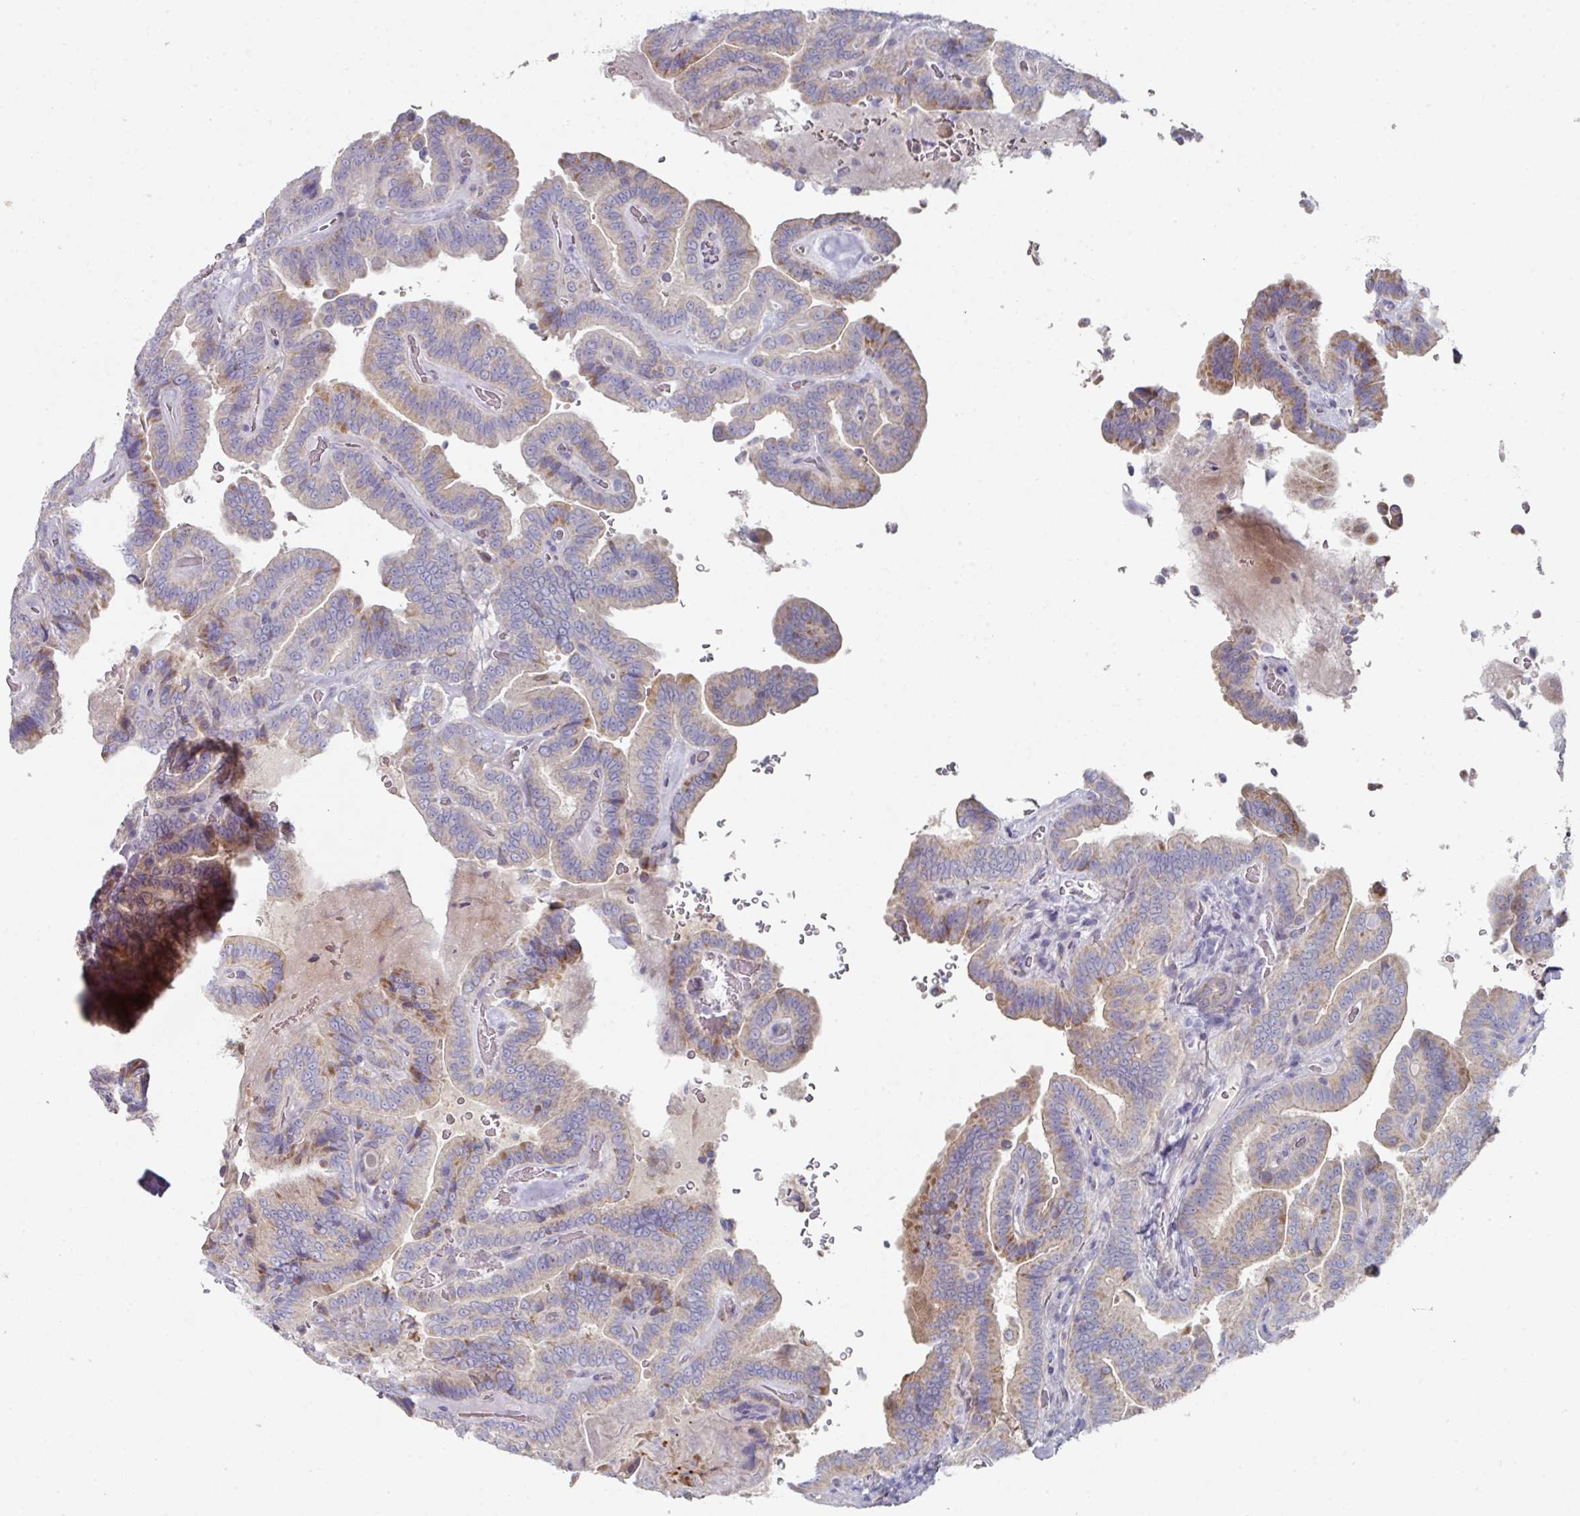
{"staining": {"intensity": "weak", "quantity": "25%-75%", "location": "cytoplasmic/membranous"}, "tissue": "thyroid cancer", "cell_type": "Tumor cells", "image_type": "cancer", "snomed": [{"axis": "morphology", "description": "Papillary adenocarcinoma, NOS"}, {"axis": "topography", "description": "Thyroid gland"}], "caption": "Immunohistochemistry (IHC) staining of thyroid papillary adenocarcinoma, which exhibits low levels of weak cytoplasmic/membranous positivity in approximately 25%-75% of tumor cells indicating weak cytoplasmic/membranous protein staining. The staining was performed using DAB (3,3'-diaminobenzidine) (brown) for protein detection and nuclei were counterstained in hematoxylin (blue).", "gene": "NT5C1A", "patient": {"sex": "male", "age": 61}}